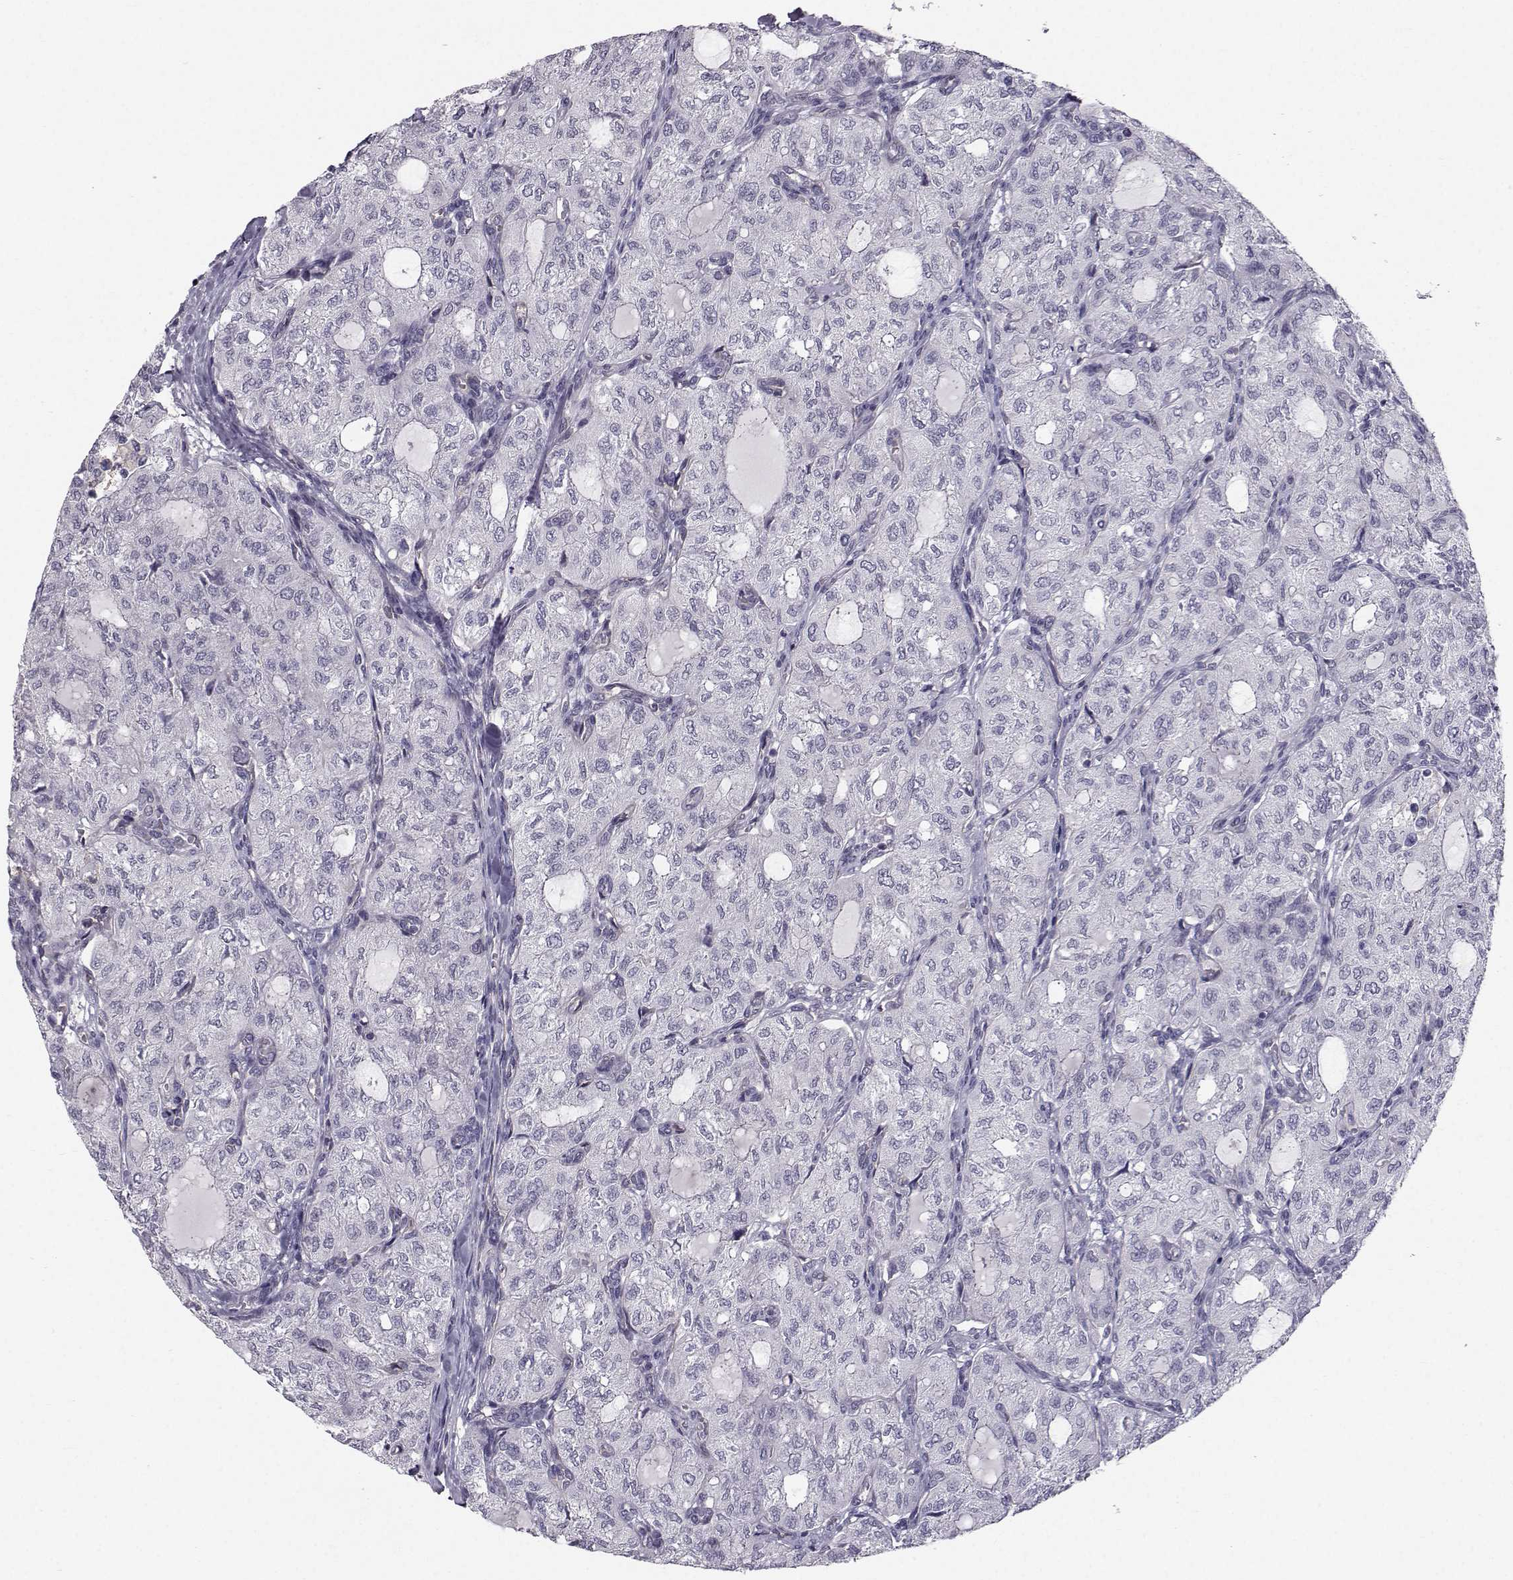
{"staining": {"intensity": "negative", "quantity": "none", "location": "none"}, "tissue": "thyroid cancer", "cell_type": "Tumor cells", "image_type": "cancer", "snomed": [{"axis": "morphology", "description": "Follicular adenoma carcinoma, NOS"}, {"axis": "topography", "description": "Thyroid gland"}], "caption": "High power microscopy photomicrograph of an immunohistochemistry histopathology image of thyroid follicular adenoma carcinoma, revealing no significant staining in tumor cells.", "gene": "SPDYE4", "patient": {"sex": "male", "age": 75}}